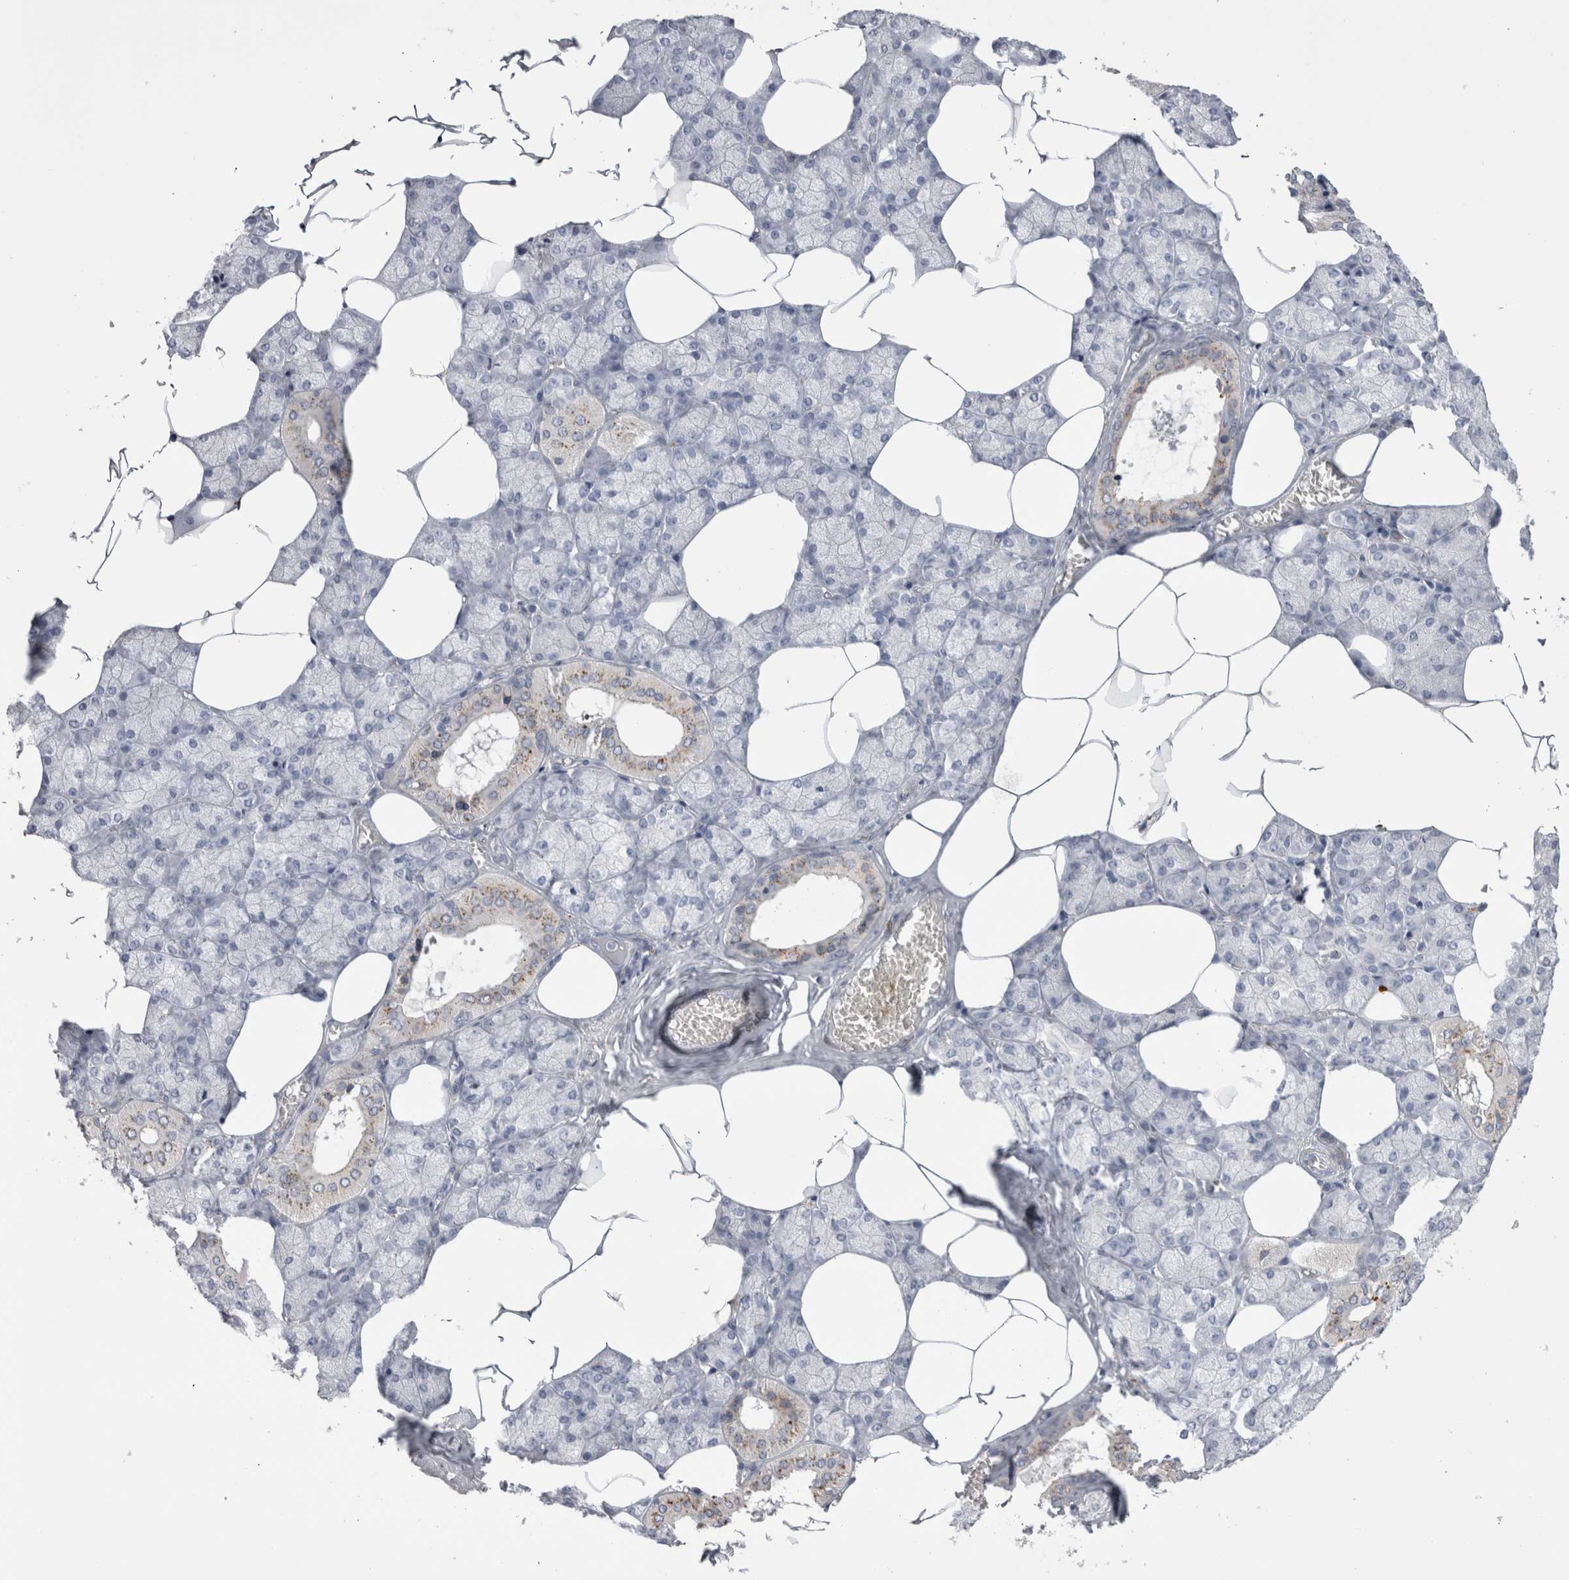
{"staining": {"intensity": "moderate", "quantity": "<25%", "location": "cytoplasmic/membranous"}, "tissue": "salivary gland", "cell_type": "Glandular cells", "image_type": "normal", "snomed": [{"axis": "morphology", "description": "Normal tissue, NOS"}, {"axis": "topography", "description": "Salivary gland"}], "caption": "A photomicrograph of salivary gland stained for a protein displays moderate cytoplasmic/membranous brown staining in glandular cells. (DAB IHC, brown staining for protein, blue staining for nuclei).", "gene": "EPDR1", "patient": {"sex": "male", "age": 62}}